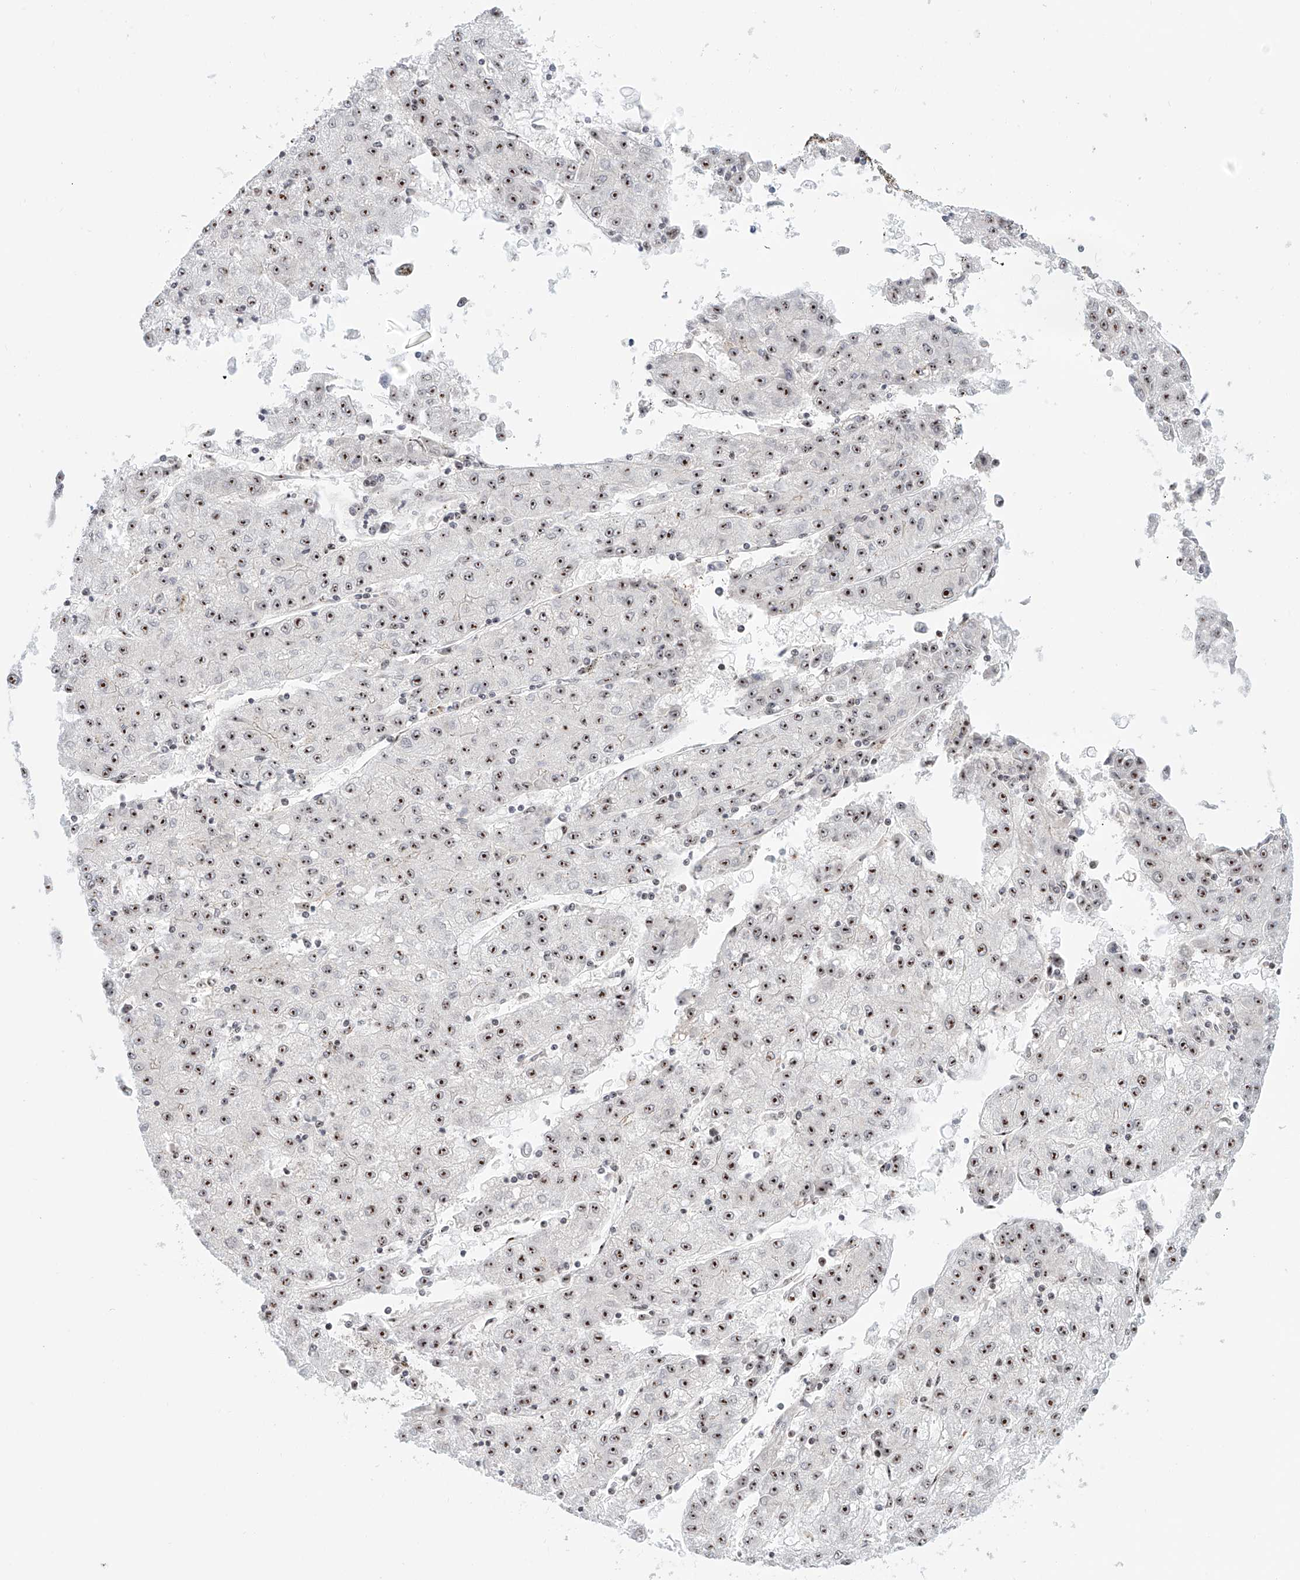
{"staining": {"intensity": "strong", "quantity": ">75%", "location": "nuclear"}, "tissue": "liver cancer", "cell_type": "Tumor cells", "image_type": "cancer", "snomed": [{"axis": "morphology", "description": "Carcinoma, Hepatocellular, NOS"}, {"axis": "topography", "description": "Liver"}], "caption": "High-power microscopy captured an IHC image of liver cancer (hepatocellular carcinoma), revealing strong nuclear expression in approximately >75% of tumor cells.", "gene": "PRUNE2", "patient": {"sex": "male", "age": 72}}